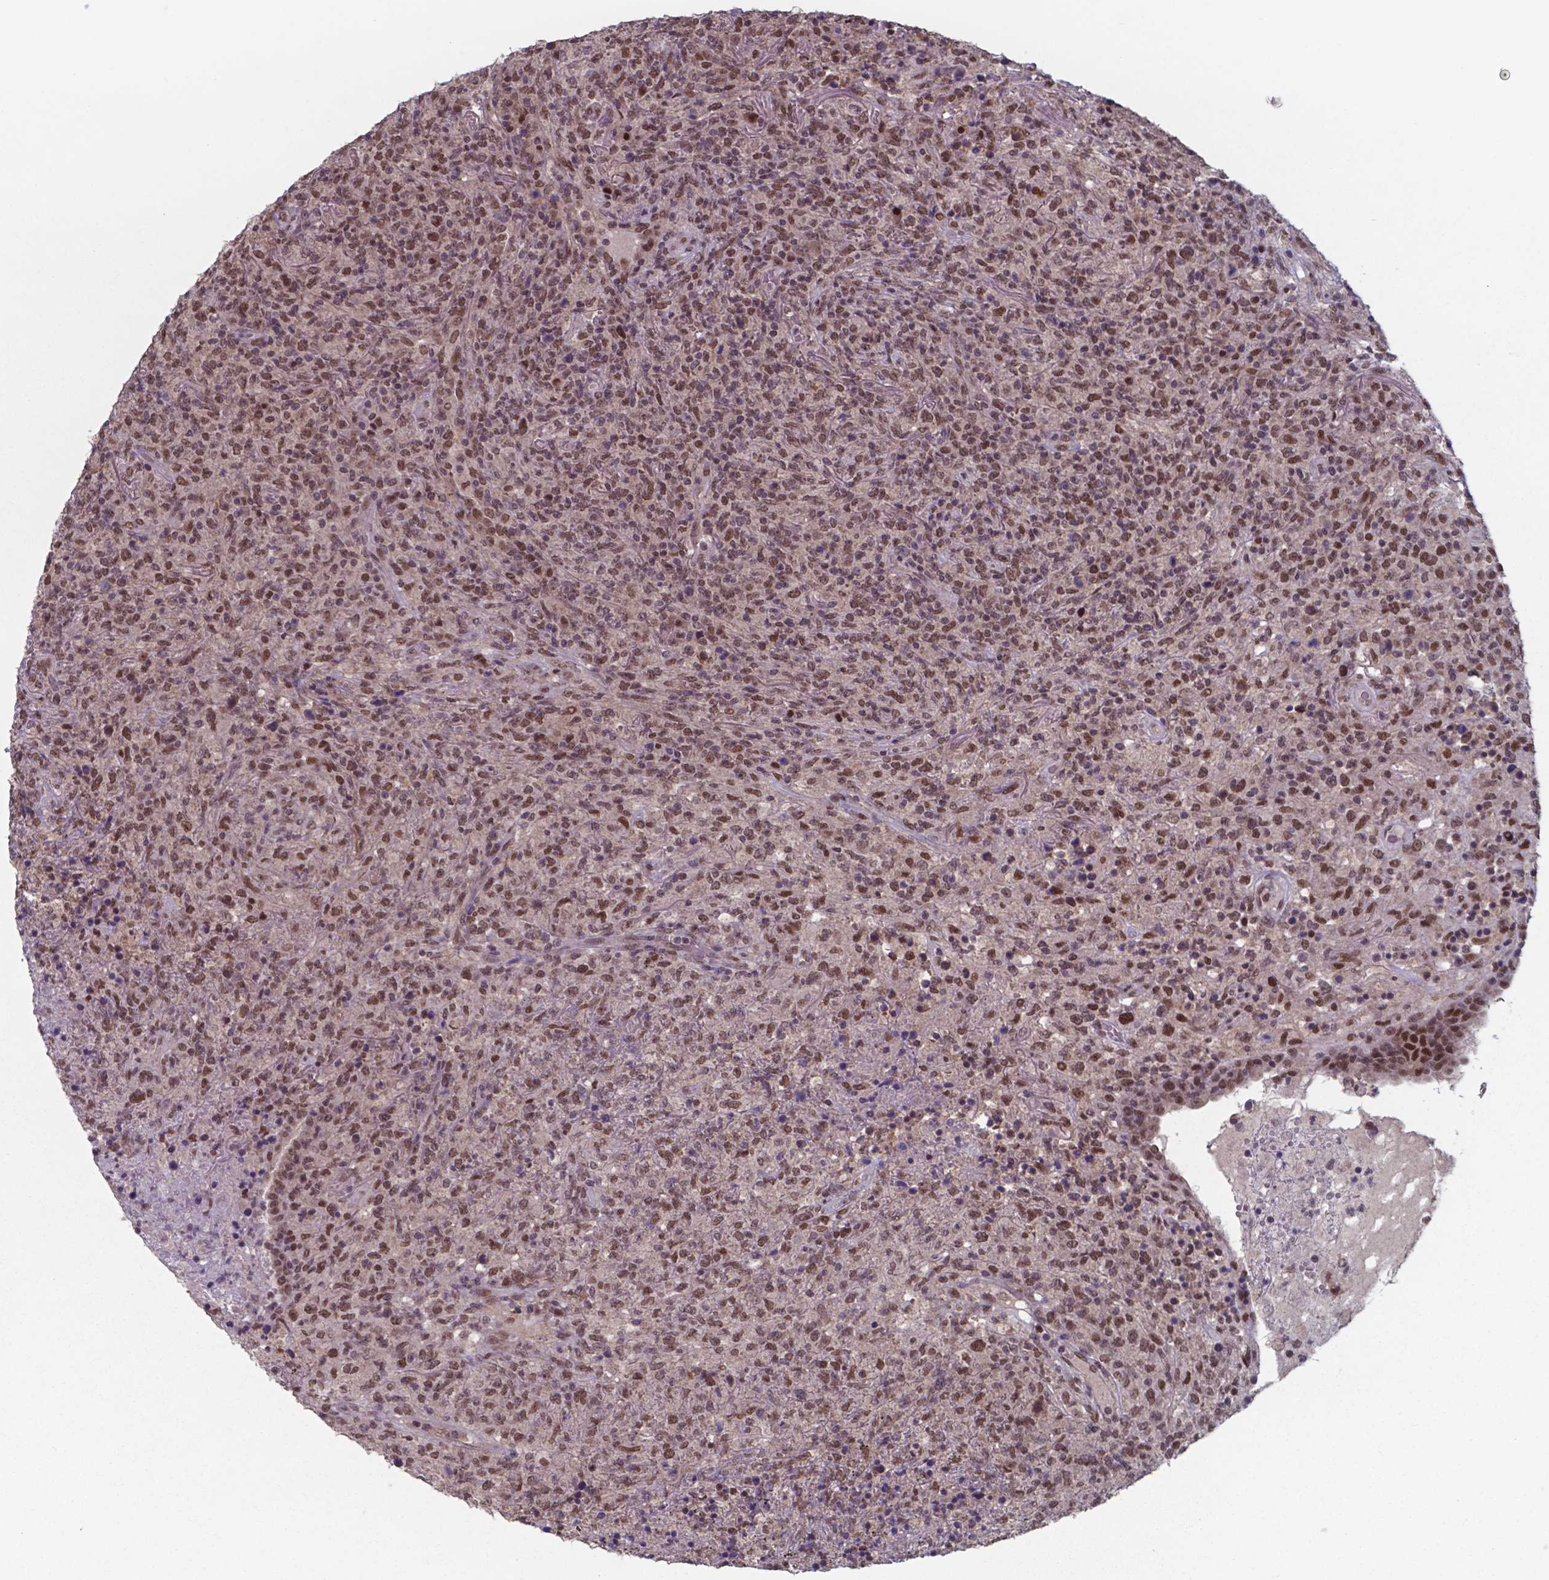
{"staining": {"intensity": "moderate", "quantity": ">75%", "location": "nuclear"}, "tissue": "lymphoma", "cell_type": "Tumor cells", "image_type": "cancer", "snomed": [{"axis": "morphology", "description": "Malignant lymphoma, non-Hodgkin's type, High grade"}, {"axis": "topography", "description": "Lung"}], "caption": "Immunohistochemistry photomicrograph of human malignant lymphoma, non-Hodgkin's type (high-grade) stained for a protein (brown), which reveals medium levels of moderate nuclear positivity in approximately >75% of tumor cells.", "gene": "UBA1", "patient": {"sex": "male", "age": 79}}